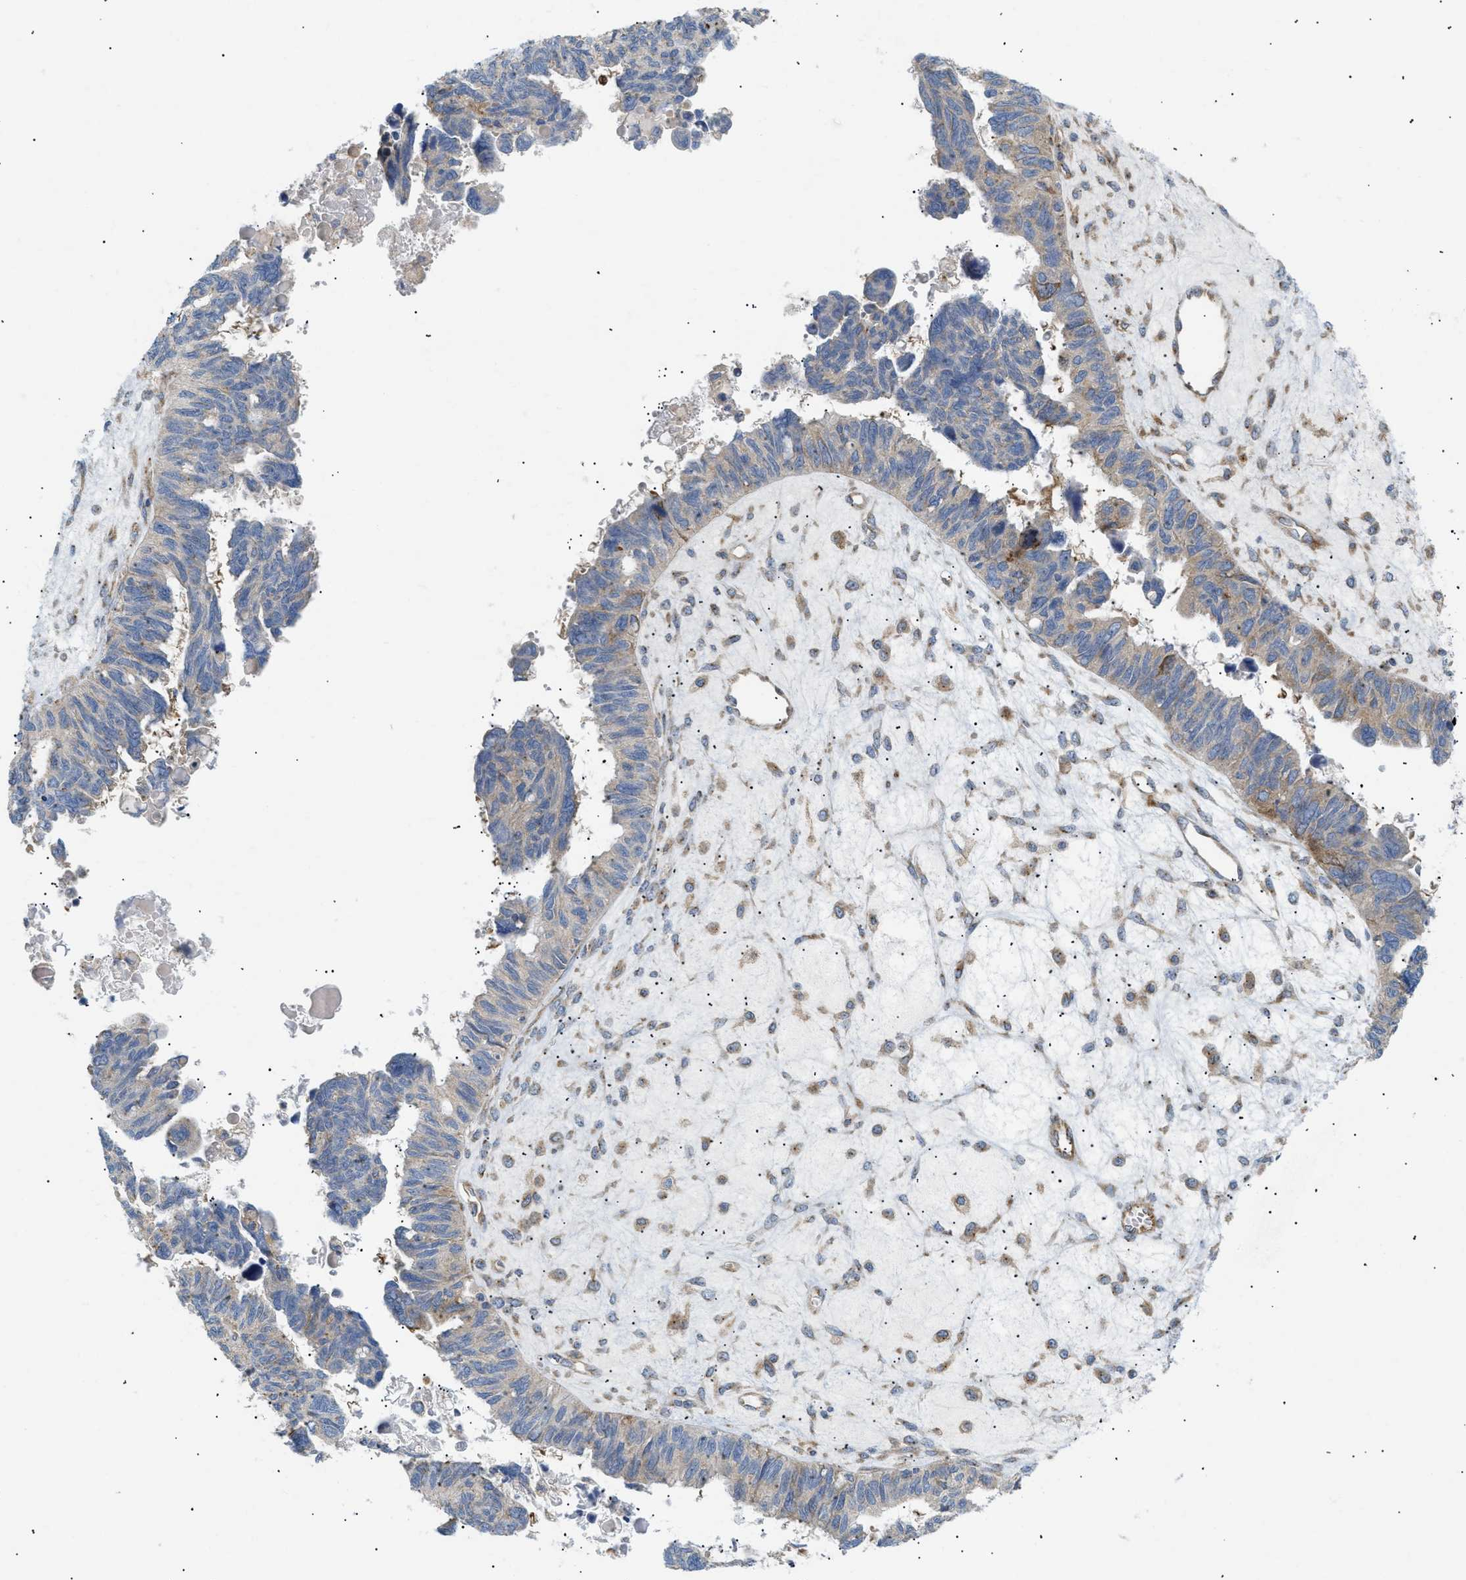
{"staining": {"intensity": "moderate", "quantity": "25%-75%", "location": "cytoplasmic/membranous"}, "tissue": "ovarian cancer", "cell_type": "Tumor cells", "image_type": "cancer", "snomed": [{"axis": "morphology", "description": "Cystadenocarcinoma, serous, NOS"}, {"axis": "topography", "description": "Ovary"}], "caption": "Serous cystadenocarcinoma (ovarian) was stained to show a protein in brown. There is medium levels of moderate cytoplasmic/membranous expression in about 25%-75% of tumor cells.", "gene": "DCTN4", "patient": {"sex": "female", "age": 79}}